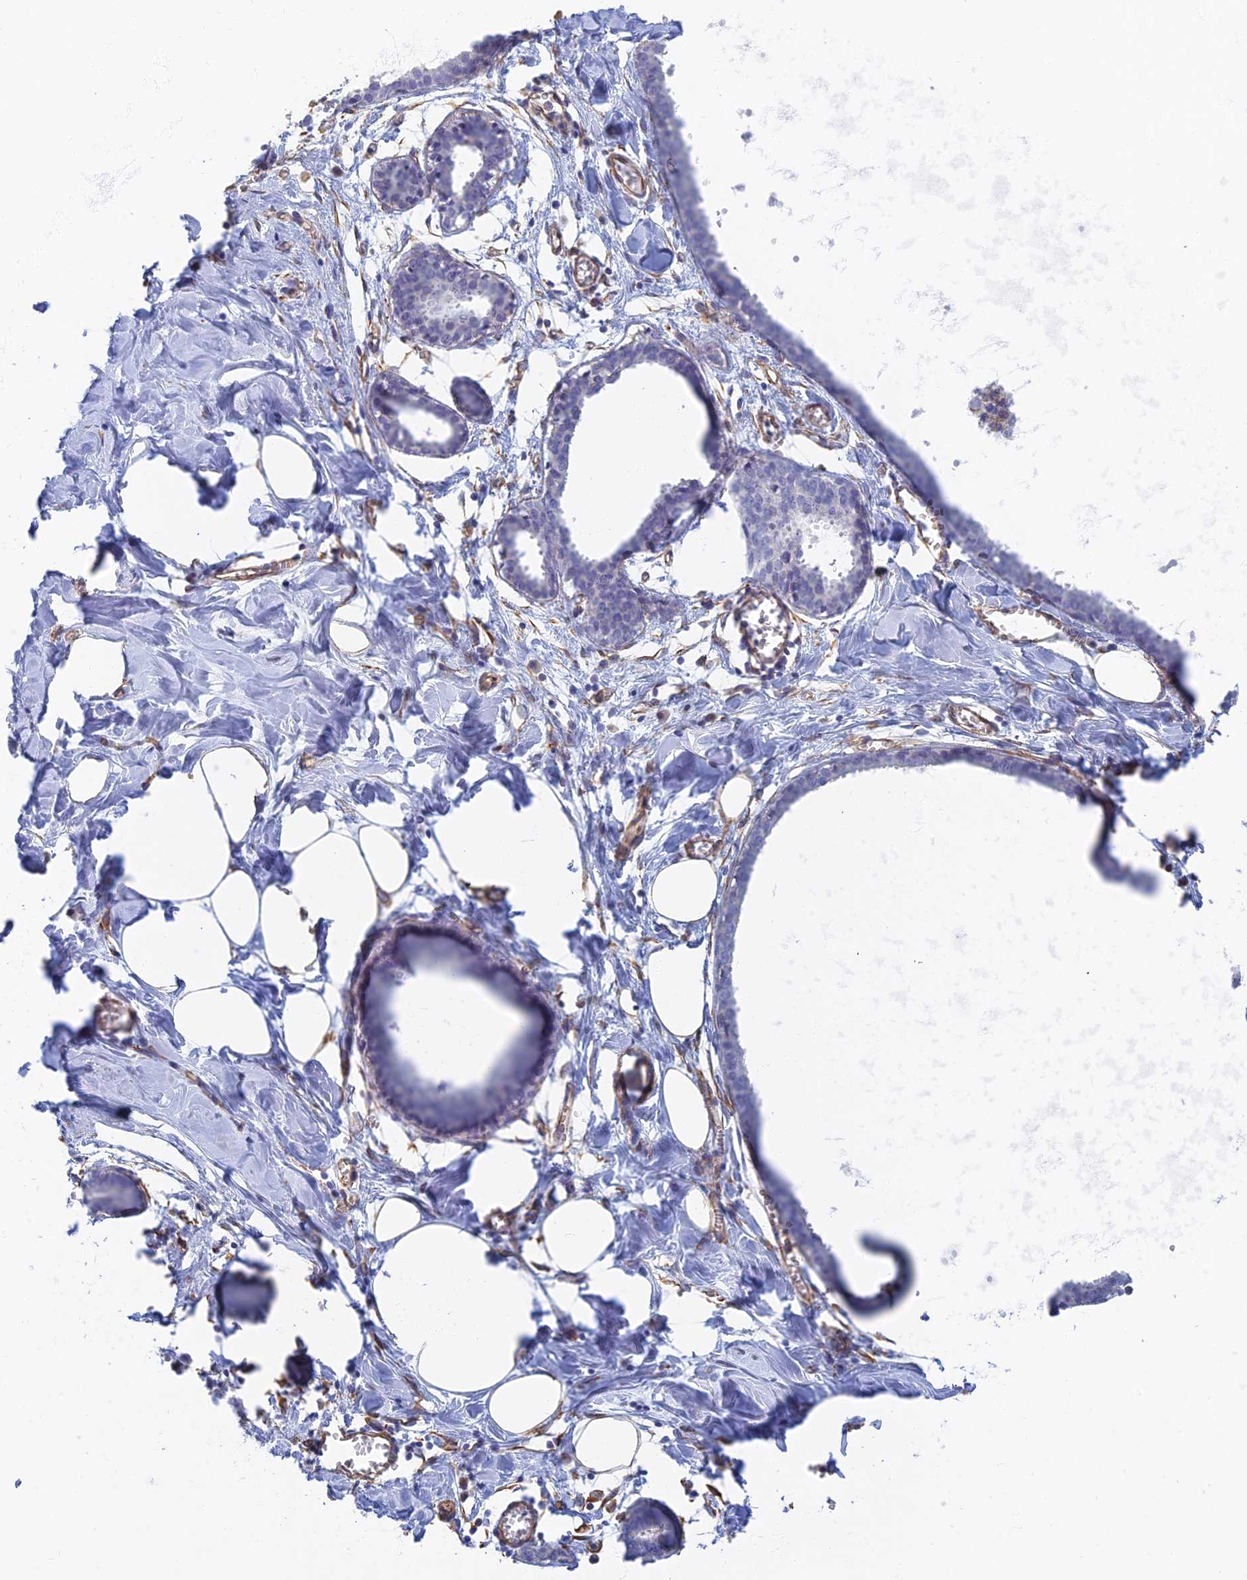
{"staining": {"intensity": "negative", "quantity": "none", "location": "none"}, "tissue": "breast", "cell_type": "Adipocytes", "image_type": "normal", "snomed": [{"axis": "morphology", "description": "Normal tissue, NOS"}, {"axis": "topography", "description": "Breast"}], "caption": "Immunohistochemistry (IHC) image of benign breast: breast stained with DAB (3,3'-diaminobenzidine) reveals no significant protein expression in adipocytes. (Immunohistochemistry (IHC), brightfield microscopy, high magnification).", "gene": "RMC1", "patient": {"sex": "female", "age": 27}}